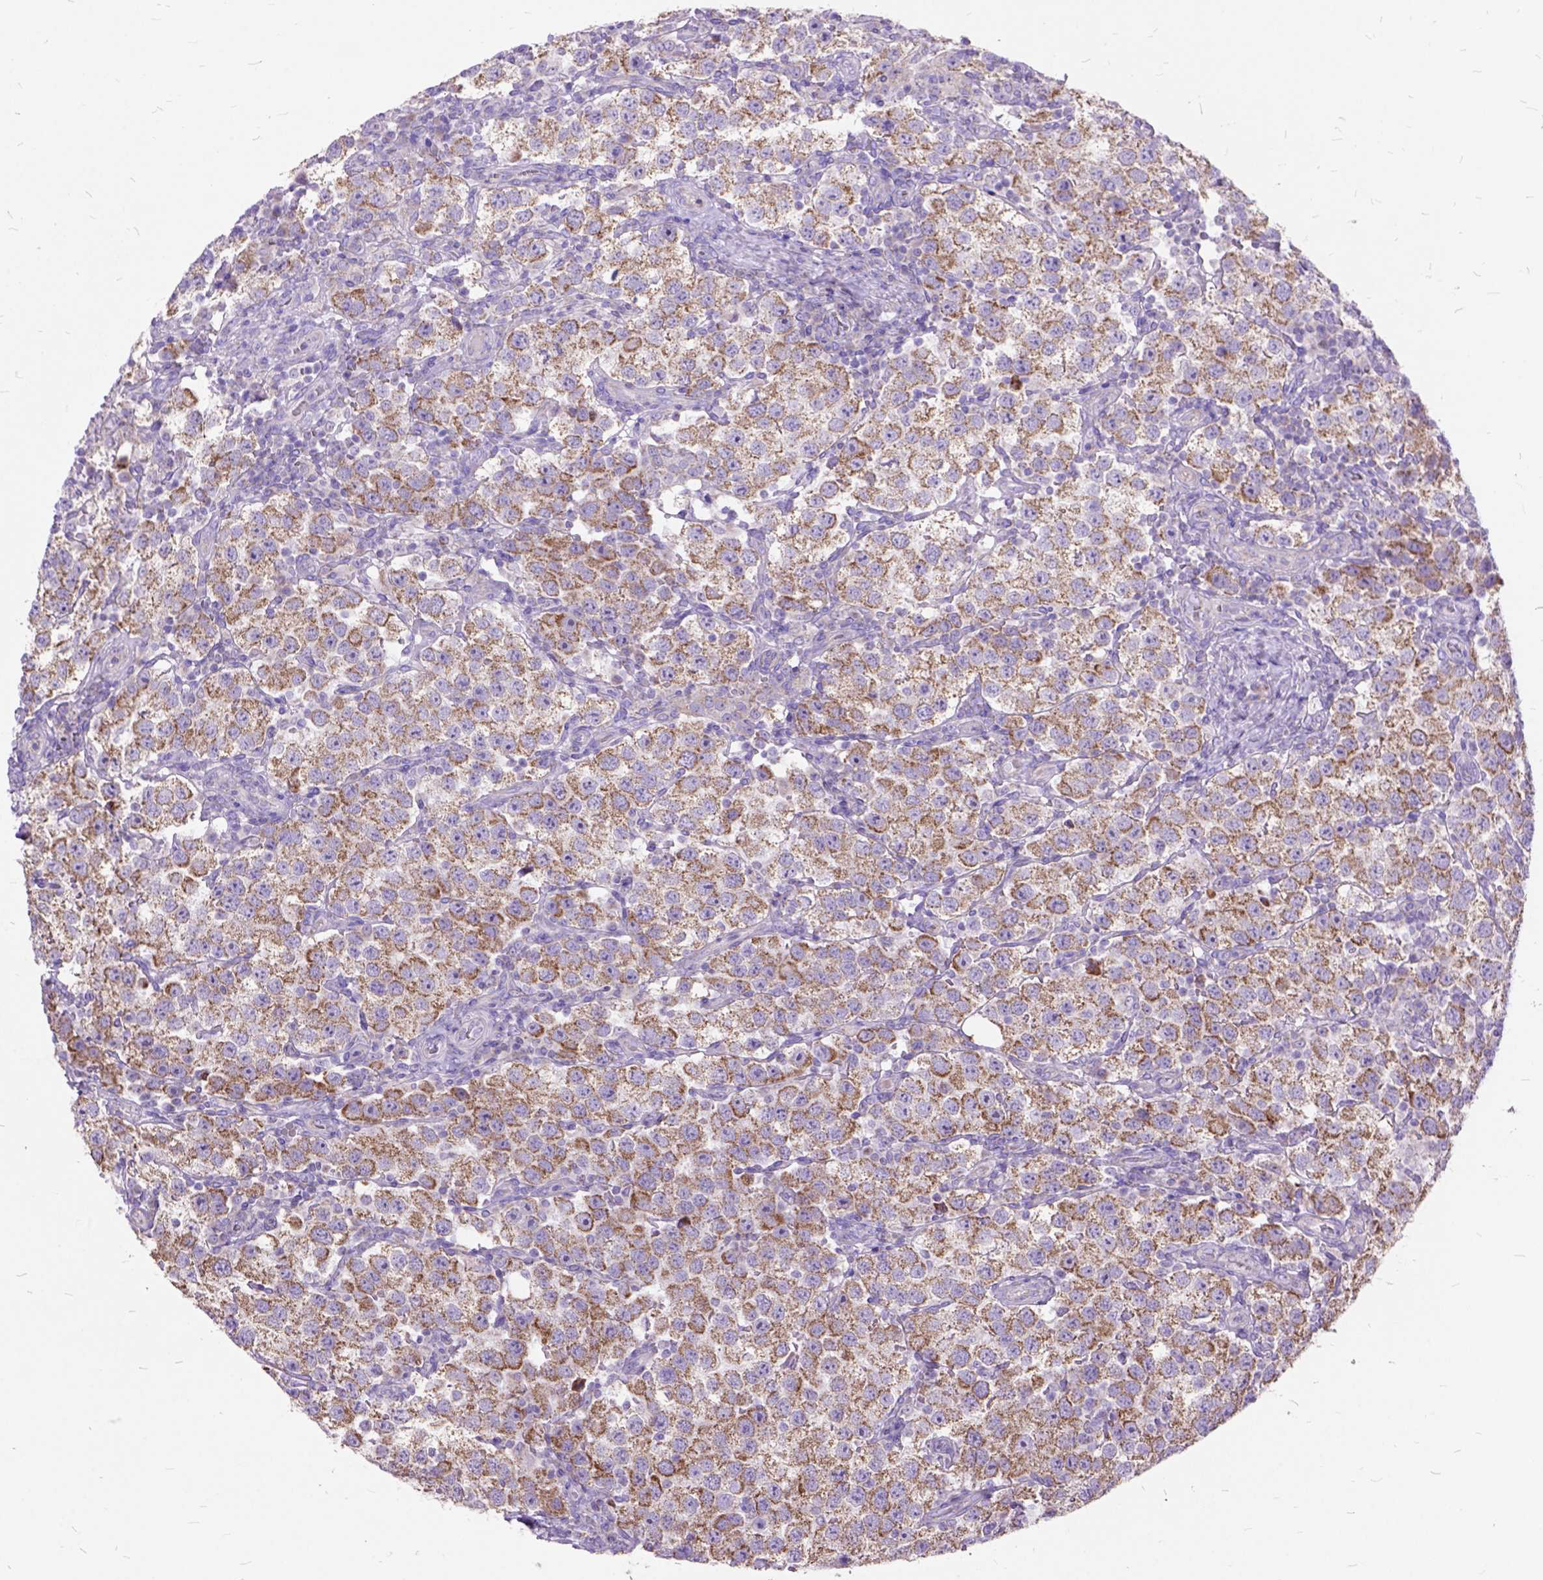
{"staining": {"intensity": "moderate", "quantity": ">75%", "location": "cytoplasmic/membranous"}, "tissue": "testis cancer", "cell_type": "Tumor cells", "image_type": "cancer", "snomed": [{"axis": "morphology", "description": "Seminoma, NOS"}, {"axis": "topography", "description": "Testis"}], "caption": "Tumor cells demonstrate medium levels of moderate cytoplasmic/membranous staining in about >75% of cells in human testis cancer.", "gene": "CTAG2", "patient": {"sex": "male", "age": 37}}